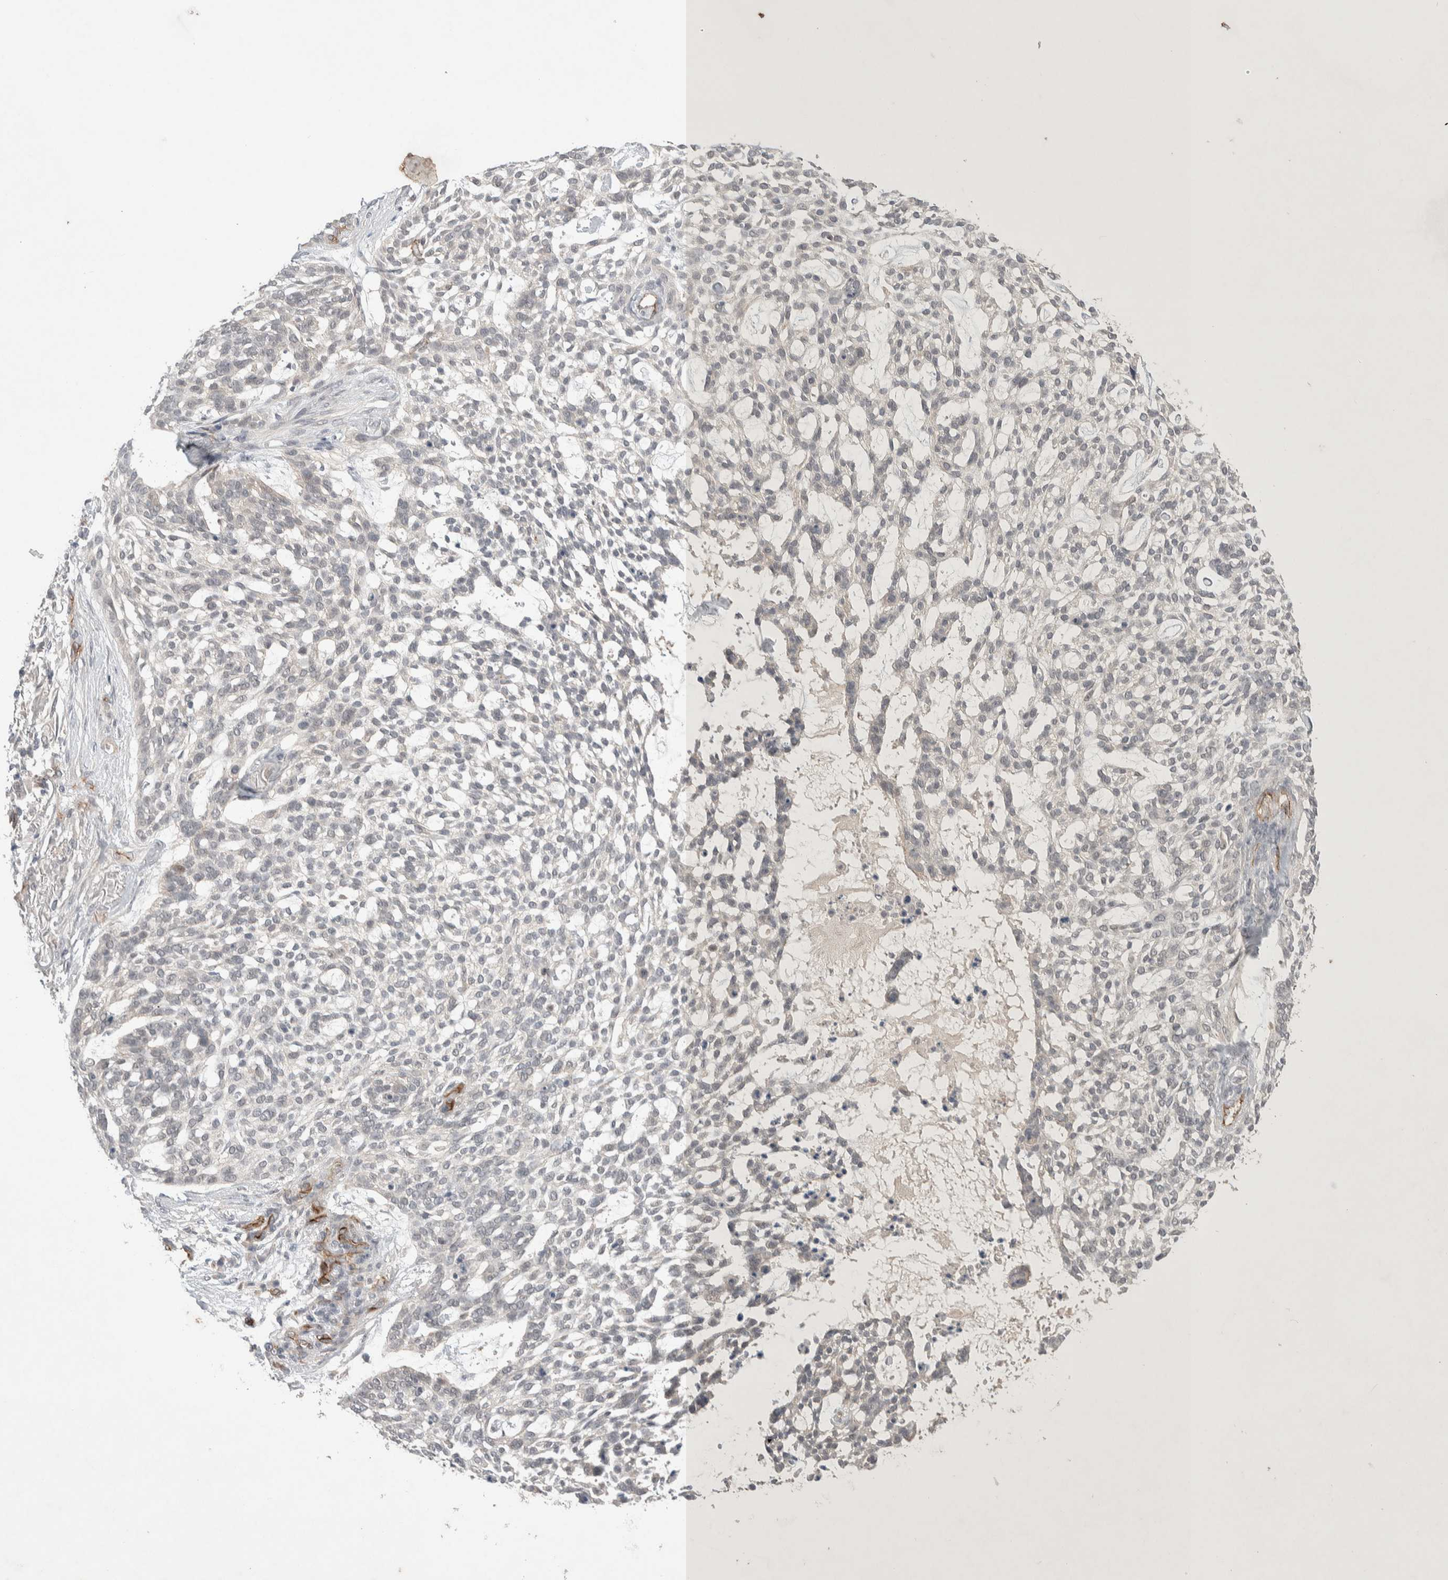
{"staining": {"intensity": "negative", "quantity": "none", "location": "none"}, "tissue": "skin cancer", "cell_type": "Tumor cells", "image_type": "cancer", "snomed": [{"axis": "morphology", "description": "Basal cell carcinoma"}, {"axis": "topography", "description": "Skin"}], "caption": "Immunohistochemical staining of human basal cell carcinoma (skin) exhibits no significant expression in tumor cells. (Brightfield microscopy of DAB (3,3'-diaminobenzidine) immunohistochemistry (IHC) at high magnification).", "gene": "ZNF704", "patient": {"sex": "female", "age": 64}}